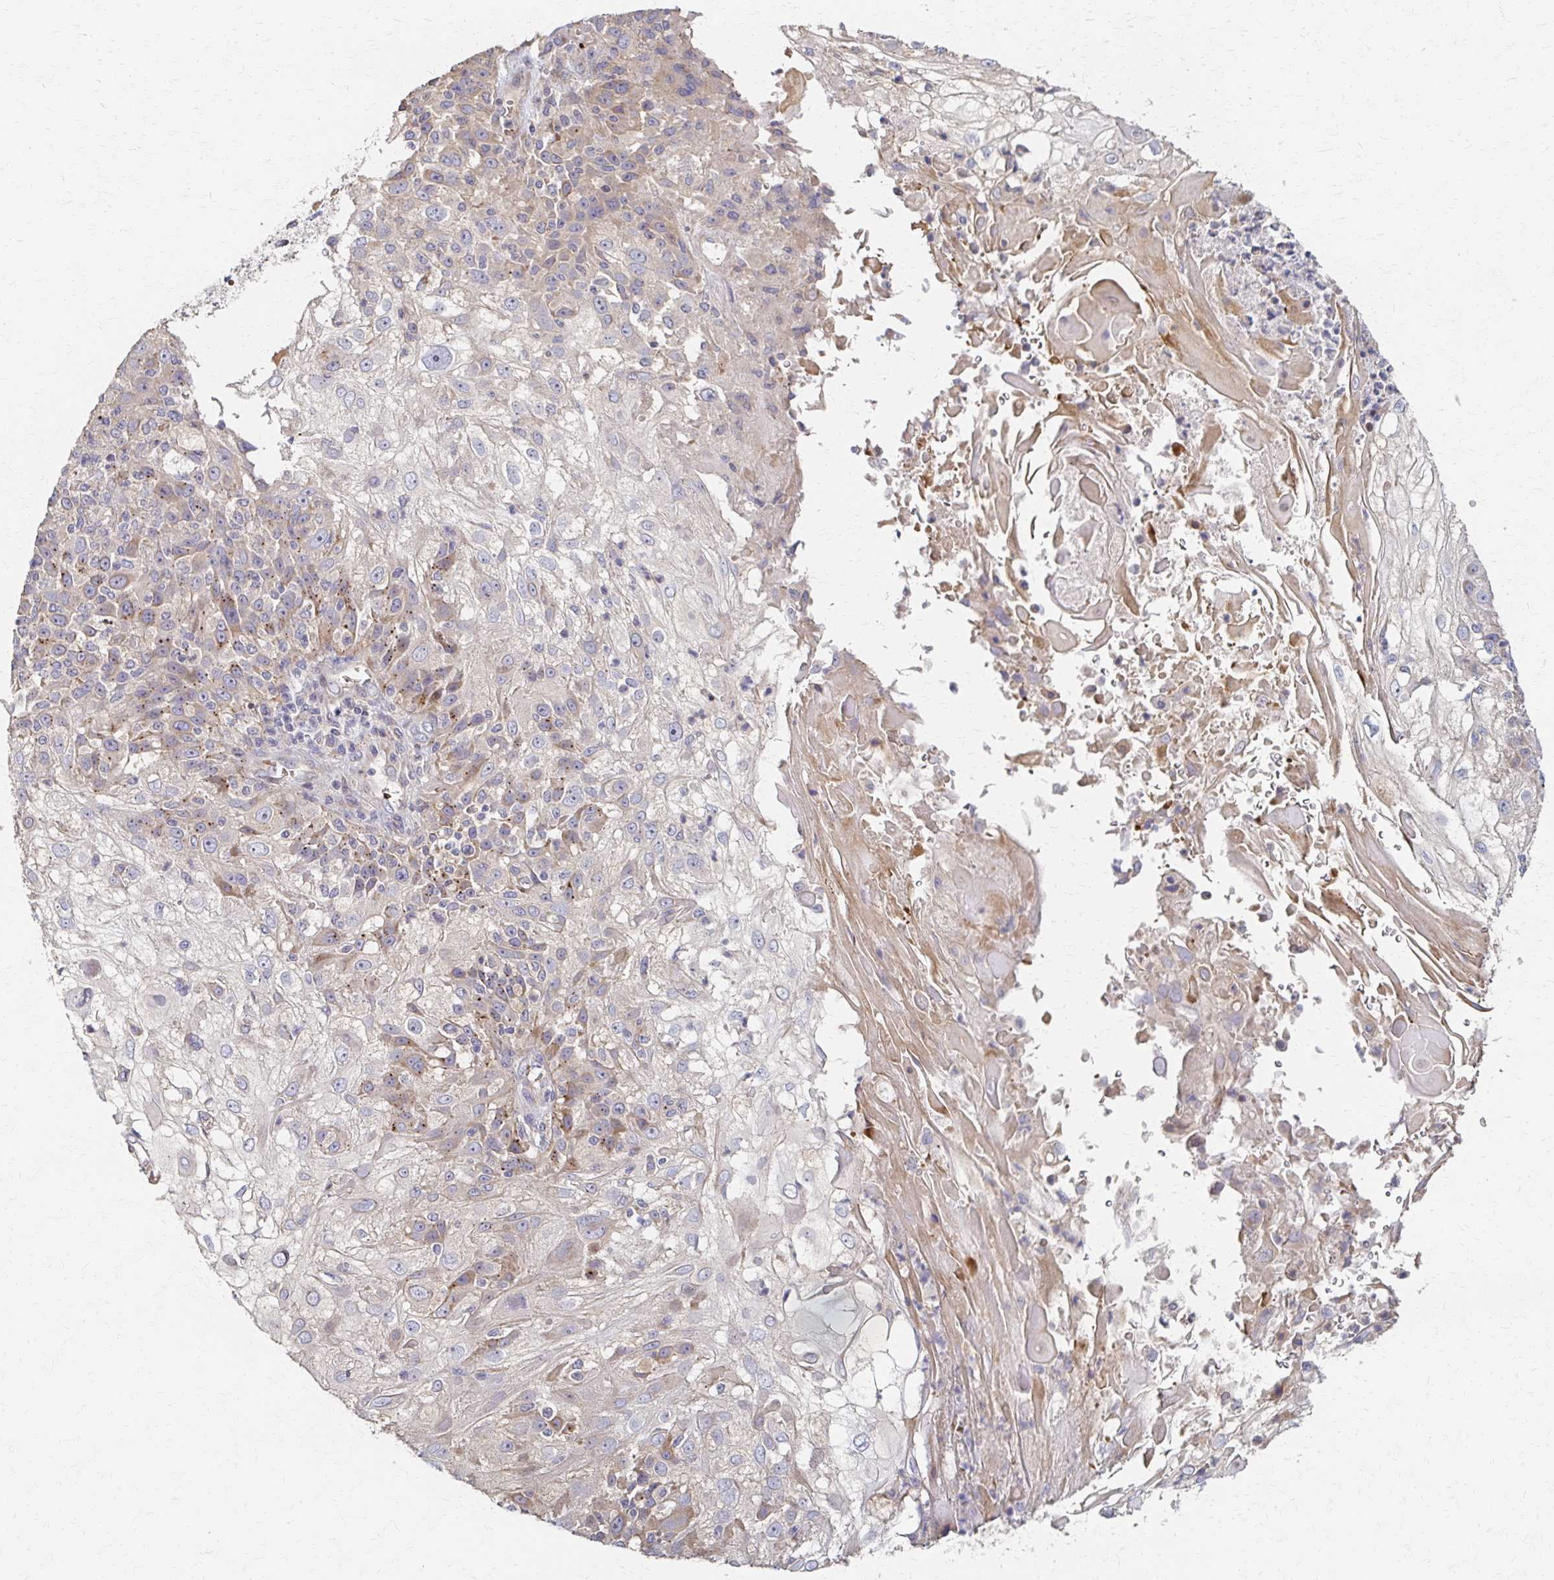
{"staining": {"intensity": "weak", "quantity": "25%-75%", "location": "cytoplasmic/membranous"}, "tissue": "skin cancer", "cell_type": "Tumor cells", "image_type": "cancer", "snomed": [{"axis": "morphology", "description": "Normal tissue, NOS"}, {"axis": "morphology", "description": "Squamous cell carcinoma, NOS"}, {"axis": "topography", "description": "Skin"}], "caption": "DAB immunohistochemical staining of human squamous cell carcinoma (skin) exhibits weak cytoplasmic/membranous protein staining in approximately 25%-75% of tumor cells.", "gene": "SKA2", "patient": {"sex": "female", "age": 83}}